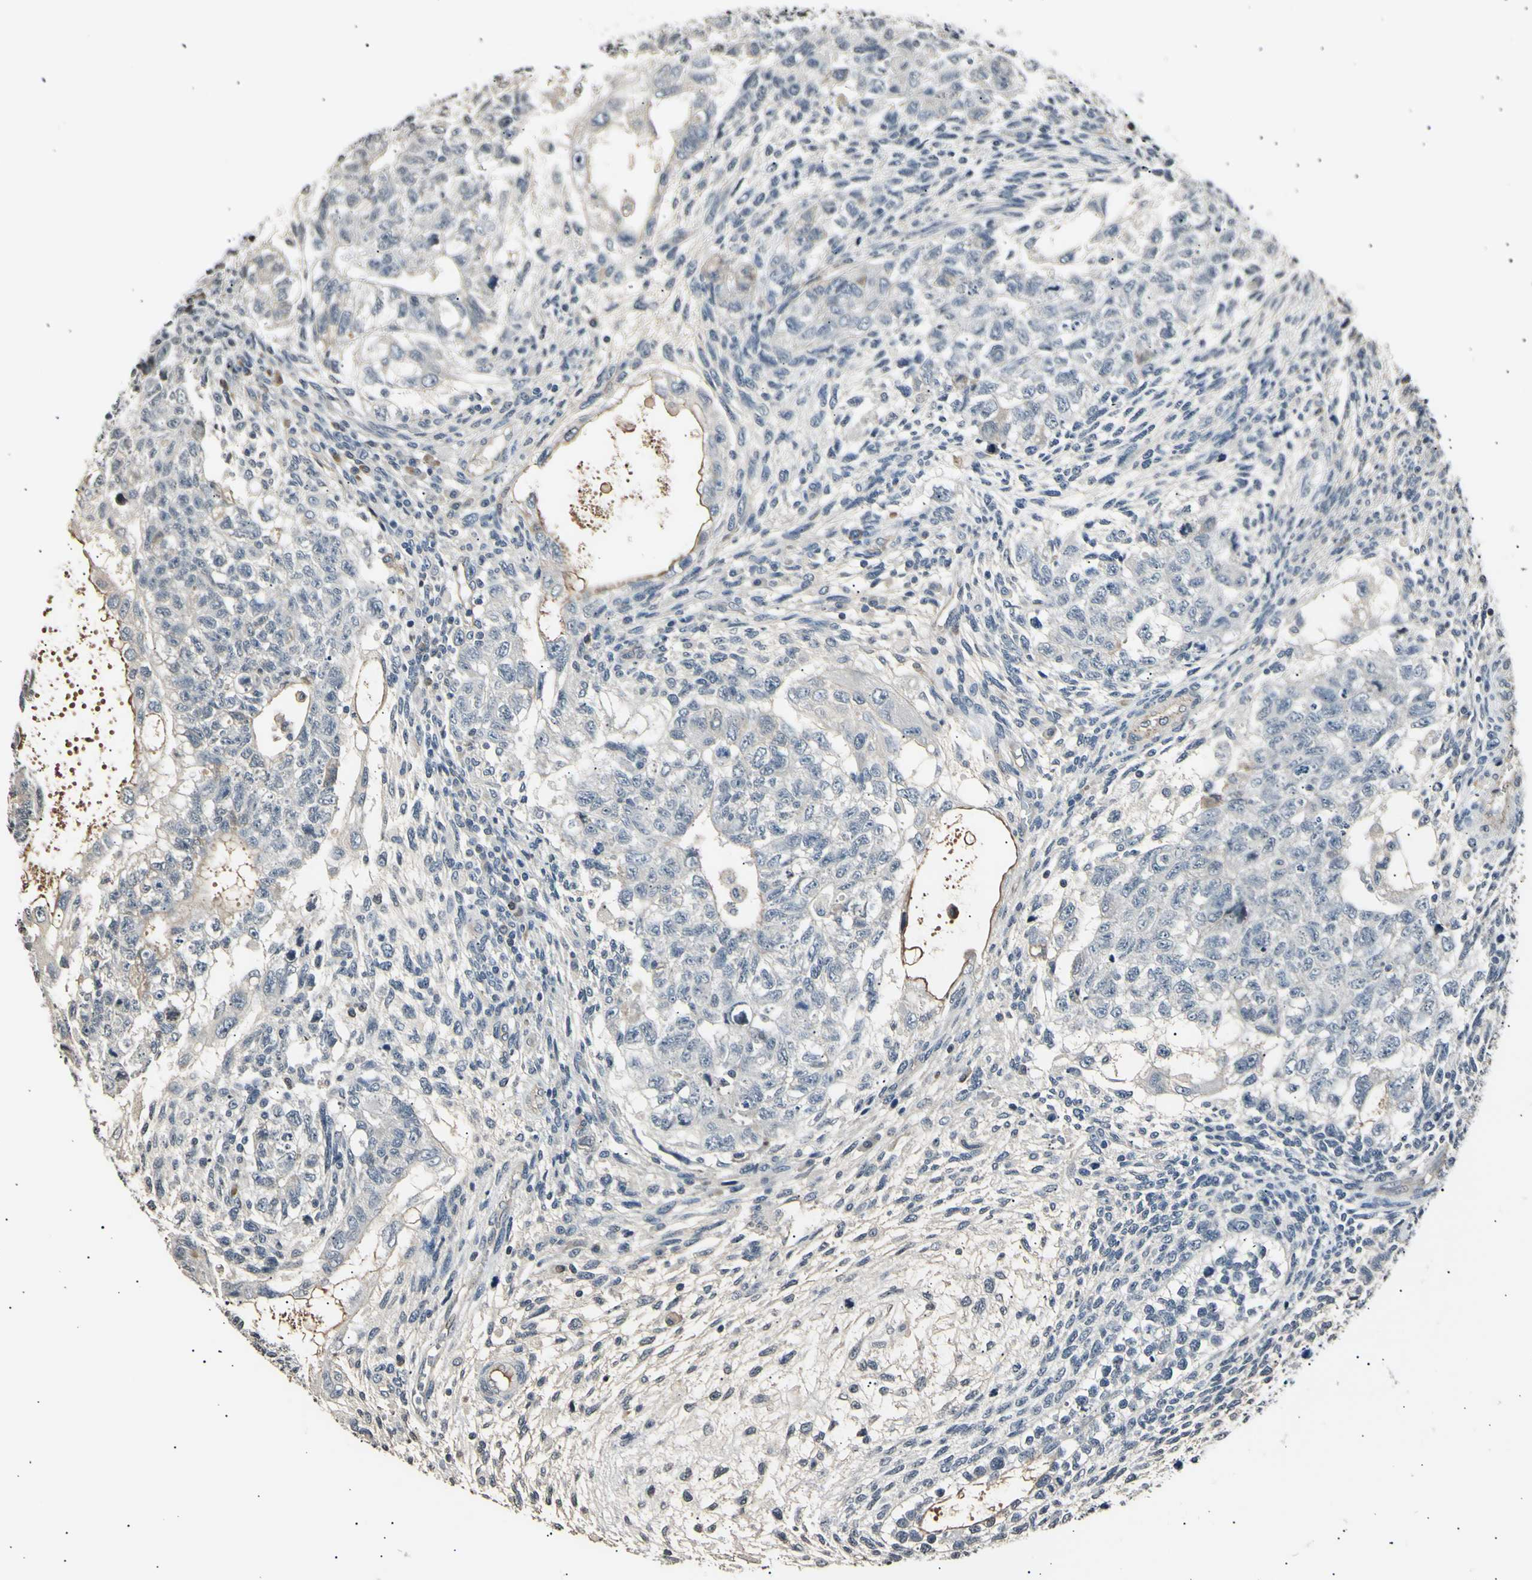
{"staining": {"intensity": "weak", "quantity": "<25%", "location": "cytoplasmic/membranous"}, "tissue": "testis cancer", "cell_type": "Tumor cells", "image_type": "cancer", "snomed": [{"axis": "morphology", "description": "Normal tissue, NOS"}, {"axis": "morphology", "description": "Carcinoma, Embryonal, NOS"}, {"axis": "topography", "description": "Testis"}], "caption": "Immunohistochemistry (IHC) photomicrograph of neoplastic tissue: human testis embryonal carcinoma stained with DAB (3,3'-diaminobenzidine) exhibits no significant protein positivity in tumor cells.", "gene": "AK1", "patient": {"sex": "male", "age": 36}}